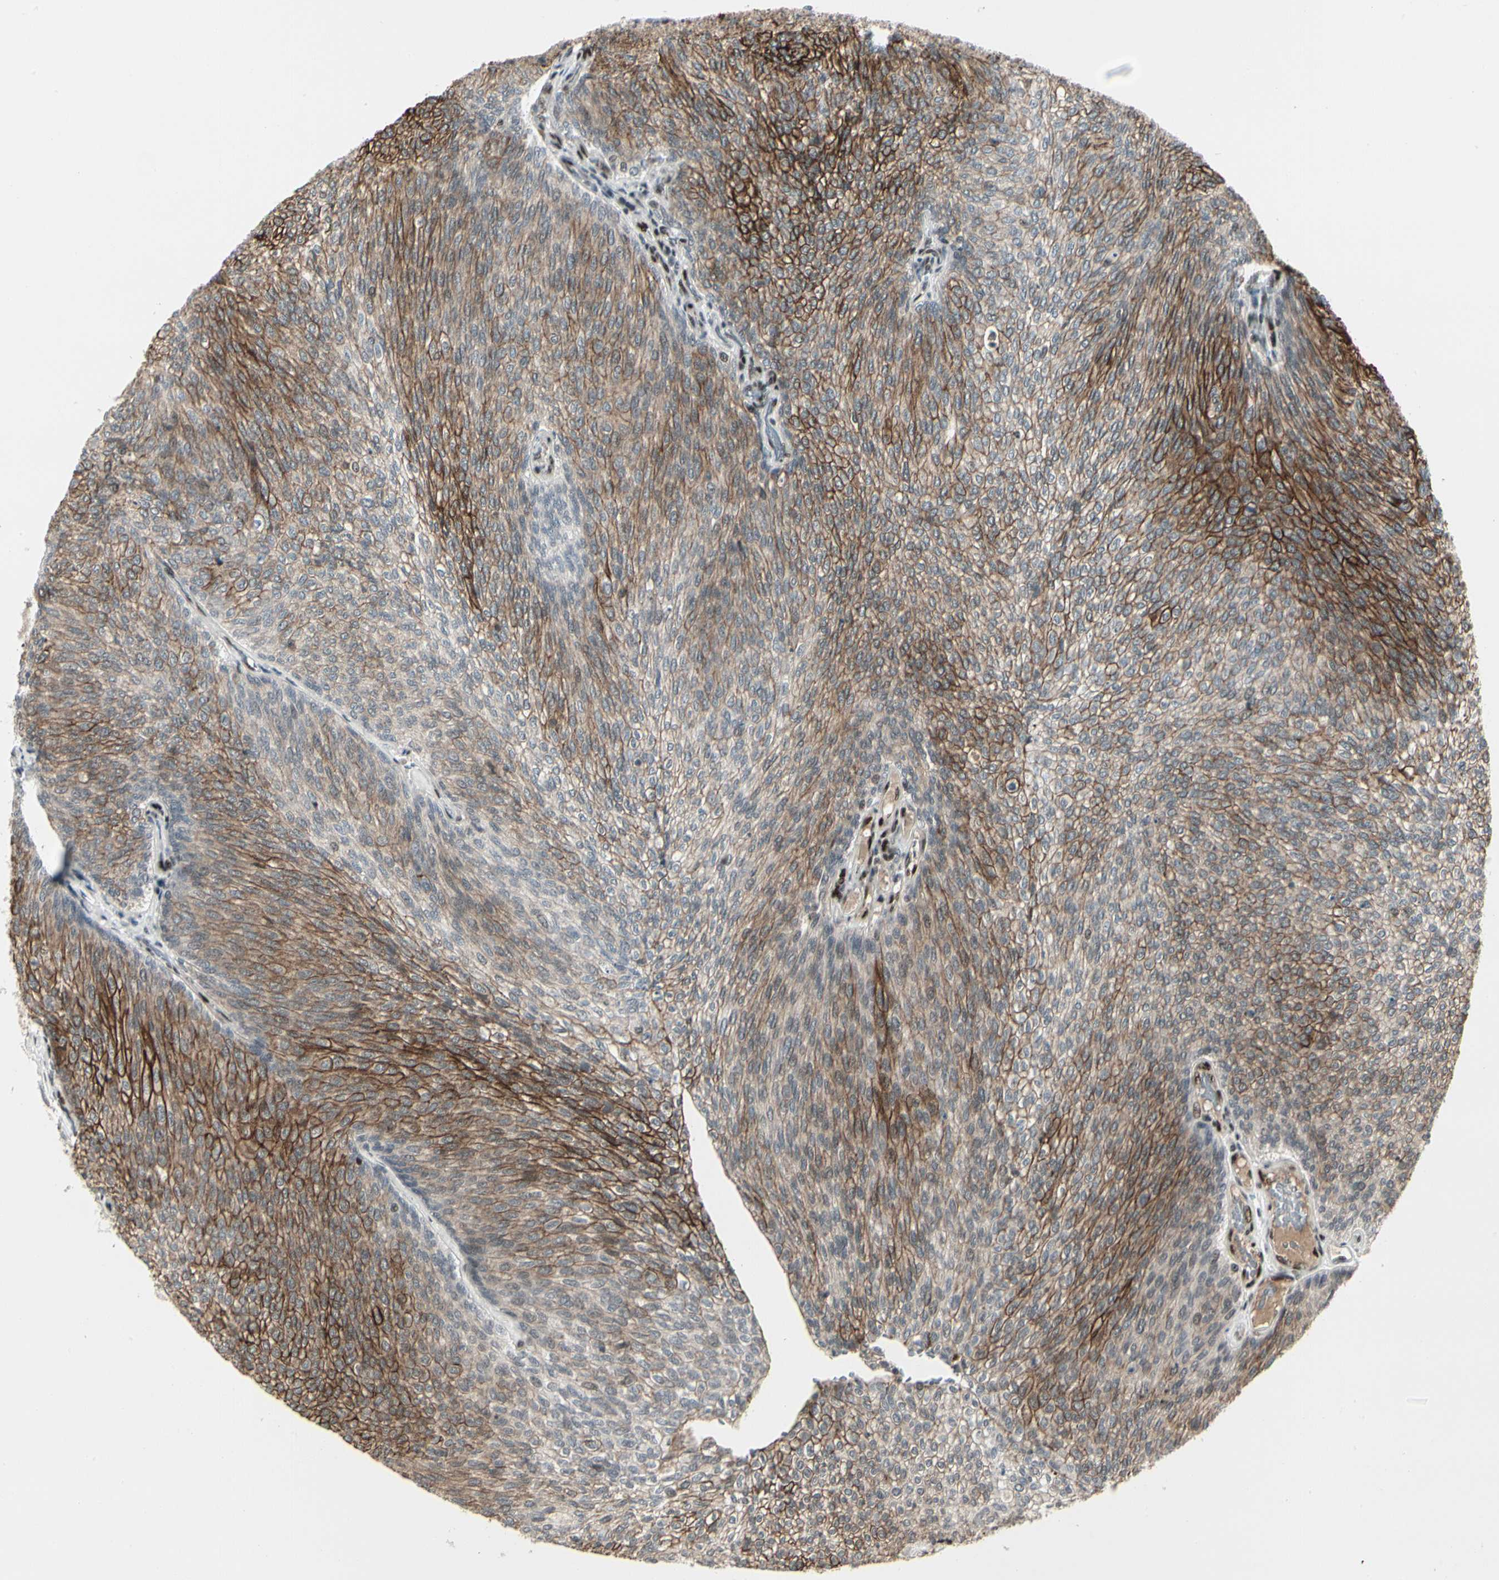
{"staining": {"intensity": "strong", "quantity": "25%-75%", "location": "cytoplasmic/membranous"}, "tissue": "urothelial cancer", "cell_type": "Tumor cells", "image_type": "cancer", "snomed": [{"axis": "morphology", "description": "Urothelial carcinoma, Low grade"}, {"axis": "topography", "description": "Urinary bladder"}], "caption": "Urothelial cancer tissue demonstrates strong cytoplasmic/membranous expression in about 25%-75% of tumor cells (brown staining indicates protein expression, while blue staining denotes nuclei).", "gene": "FOXJ2", "patient": {"sex": "female", "age": 79}}